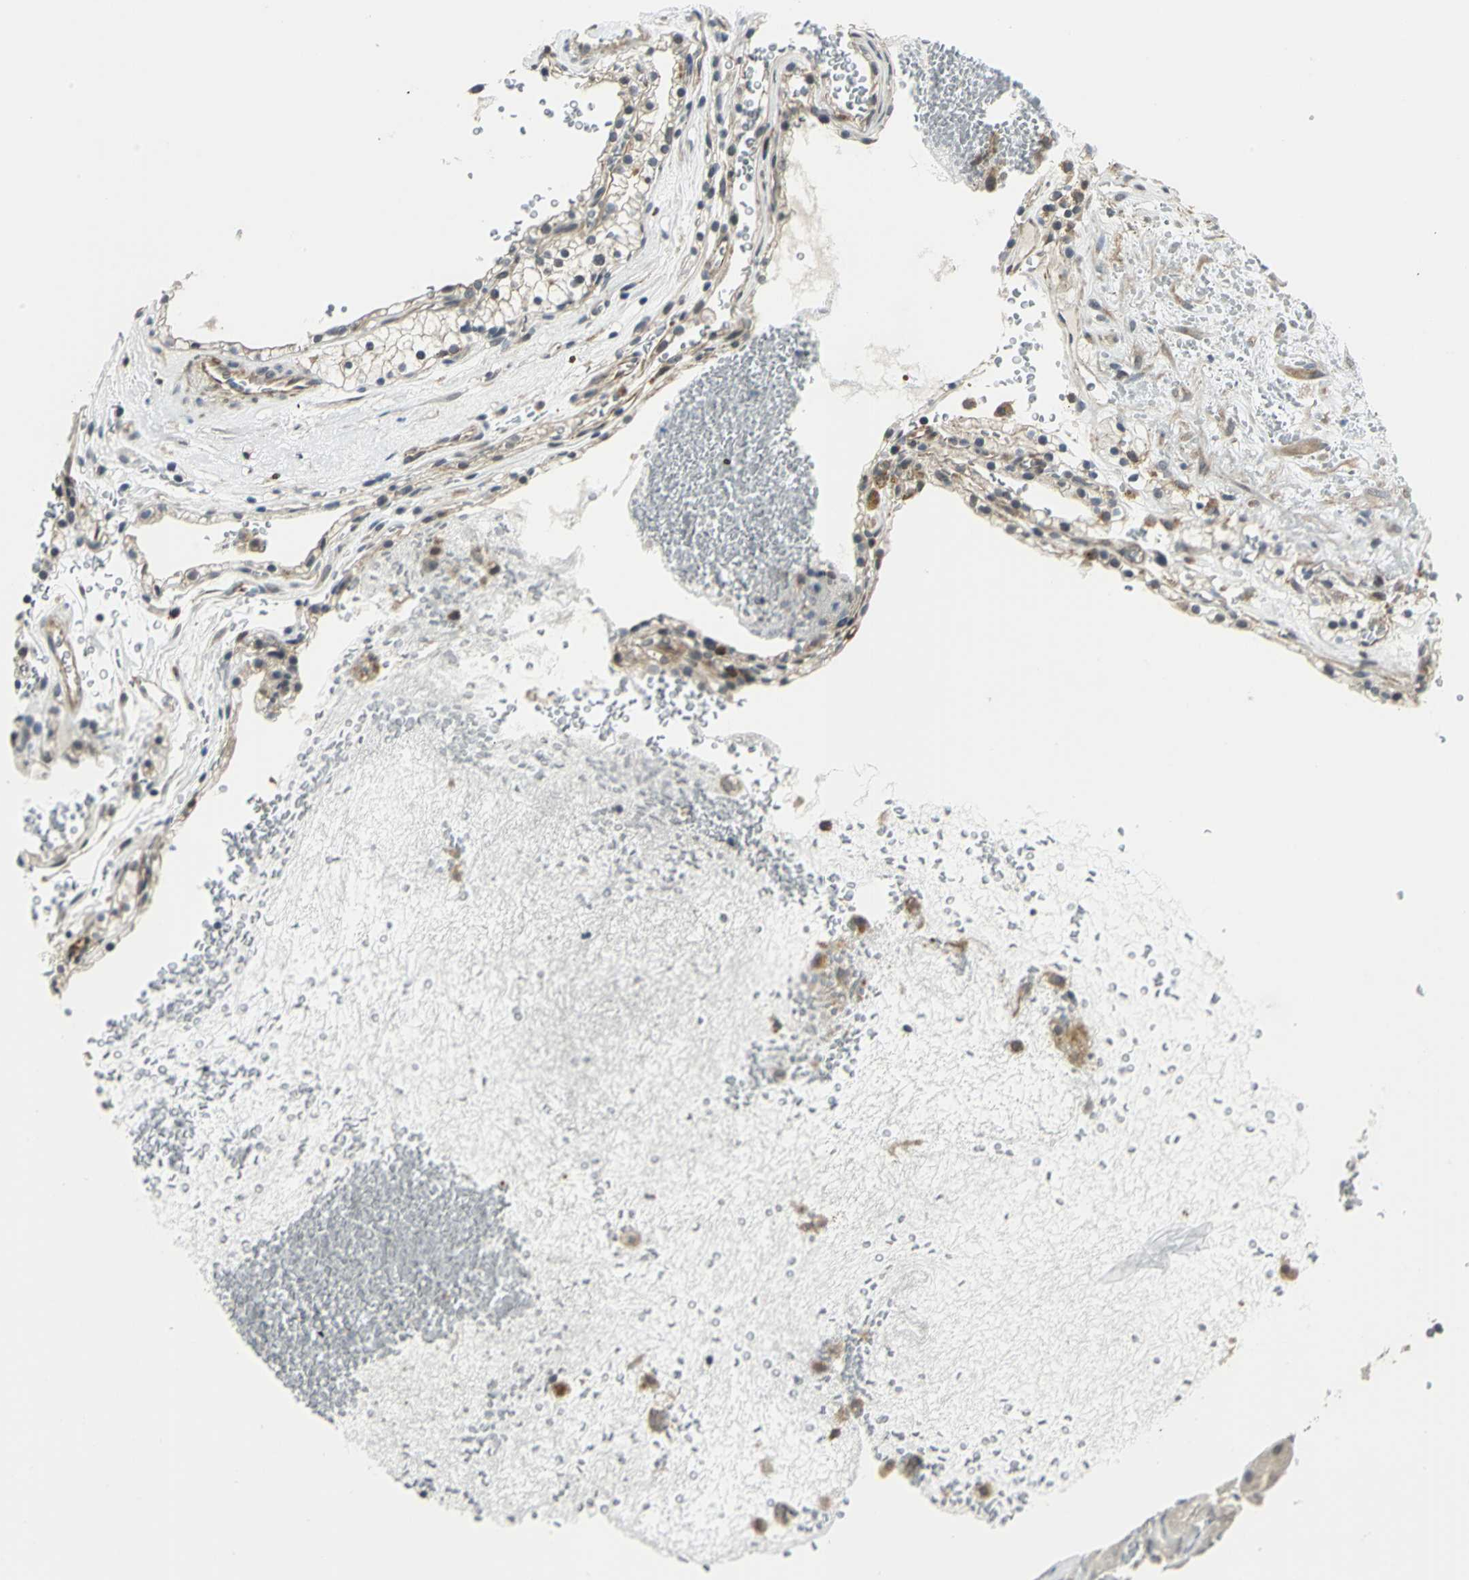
{"staining": {"intensity": "weak", "quantity": "25%-75%", "location": "cytoplasmic/membranous"}, "tissue": "renal cancer", "cell_type": "Tumor cells", "image_type": "cancer", "snomed": [{"axis": "morphology", "description": "Adenocarcinoma, NOS"}, {"axis": "topography", "description": "Kidney"}], "caption": "Renal adenocarcinoma stained for a protein (brown) reveals weak cytoplasmic/membranous positive expression in approximately 25%-75% of tumor cells.", "gene": "PLAGL2", "patient": {"sex": "female", "age": 41}}